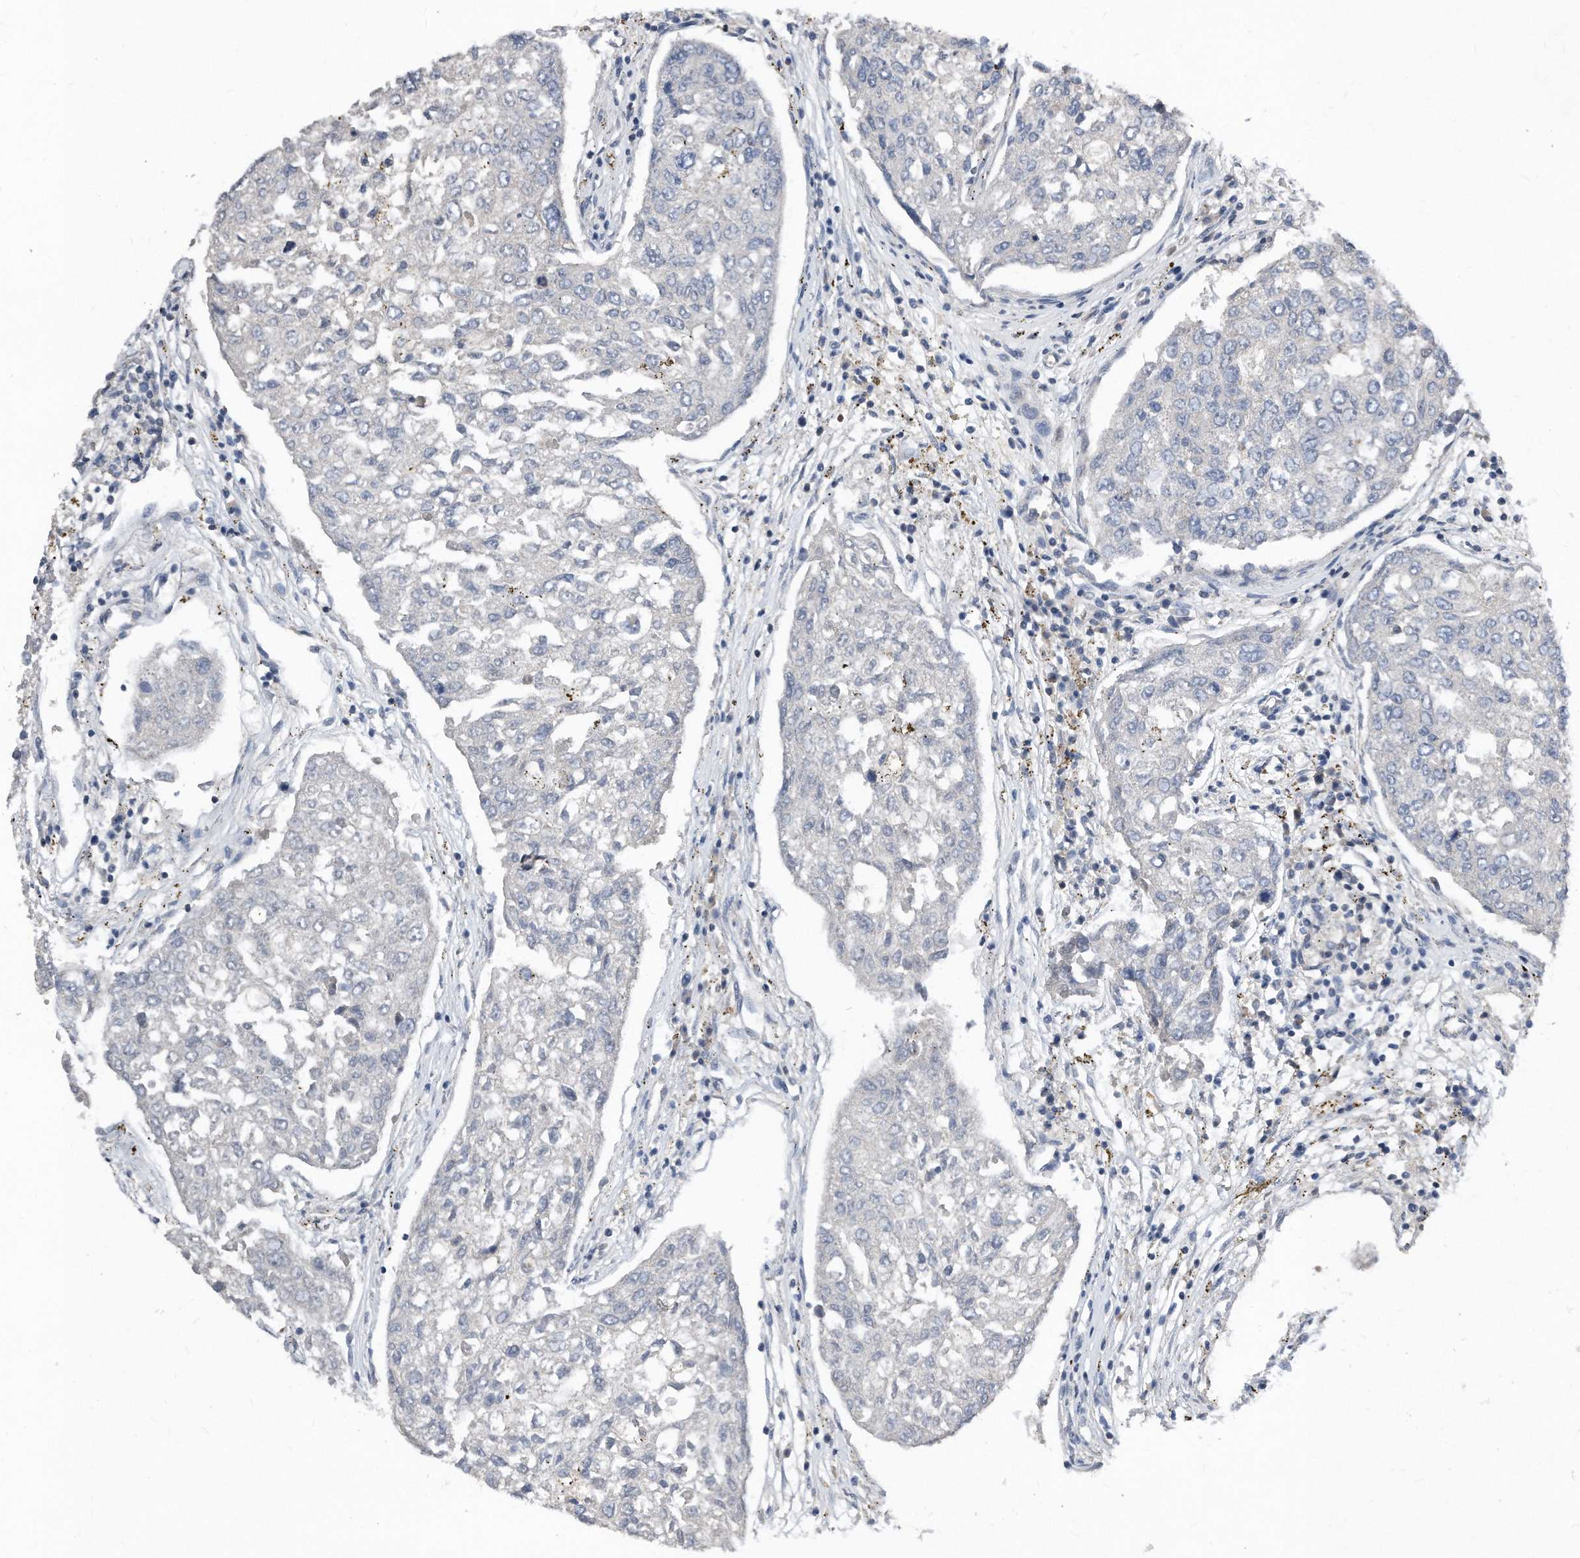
{"staining": {"intensity": "negative", "quantity": "none", "location": "none"}, "tissue": "urothelial cancer", "cell_type": "Tumor cells", "image_type": "cancer", "snomed": [{"axis": "morphology", "description": "Urothelial carcinoma, High grade"}, {"axis": "topography", "description": "Lymph node"}, {"axis": "topography", "description": "Urinary bladder"}], "caption": "Tumor cells are negative for protein expression in human high-grade urothelial carcinoma.", "gene": "MAP2K6", "patient": {"sex": "male", "age": 51}}